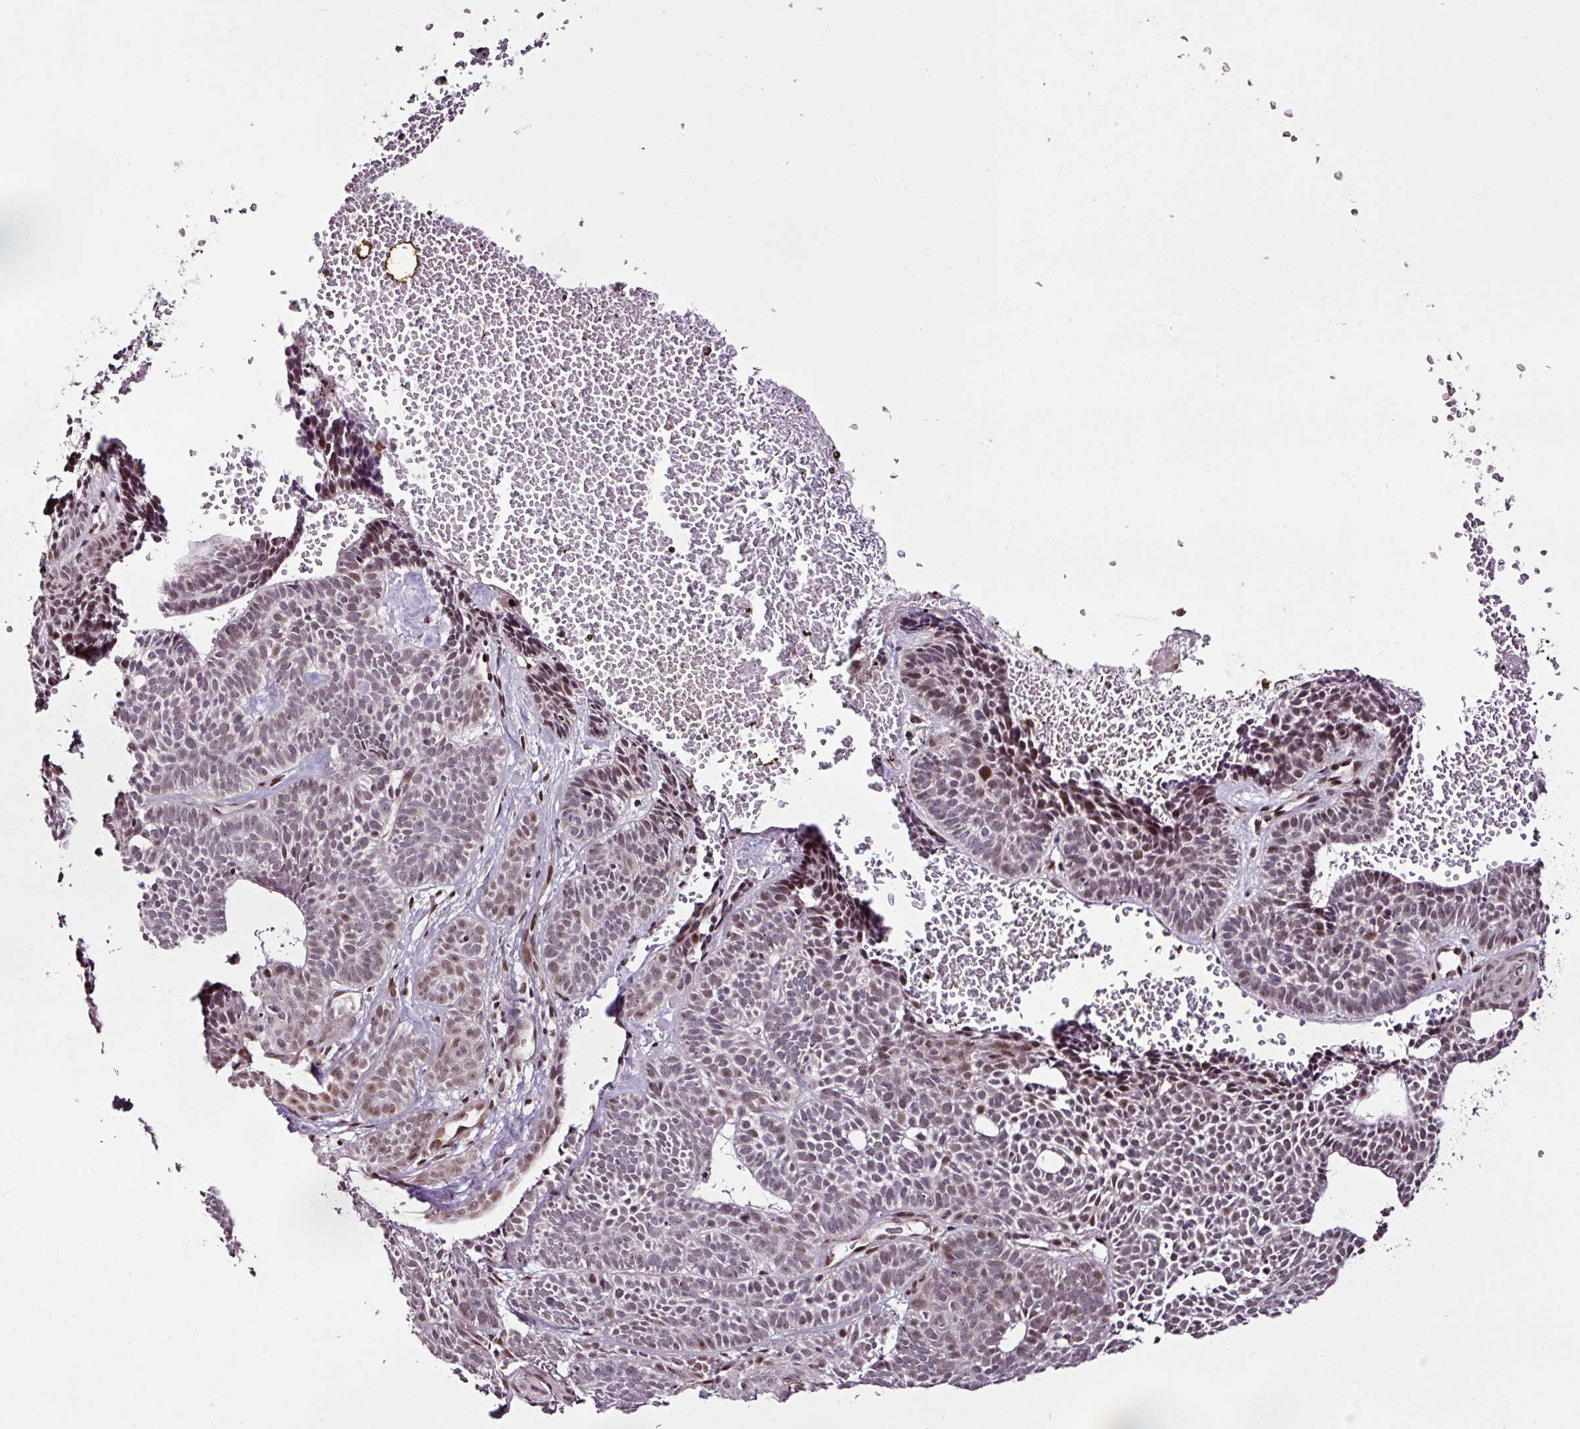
{"staining": {"intensity": "weak", "quantity": "25%-75%", "location": "nuclear"}, "tissue": "skin cancer", "cell_type": "Tumor cells", "image_type": "cancer", "snomed": [{"axis": "morphology", "description": "Basal cell carcinoma"}, {"axis": "topography", "description": "Skin"}], "caption": "DAB immunohistochemical staining of skin basal cell carcinoma displays weak nuclear protein staining in approximately 25%-75% of tumor cells.", "gene": "COPRS", "patient": {"sex": "male", "age": 85}}